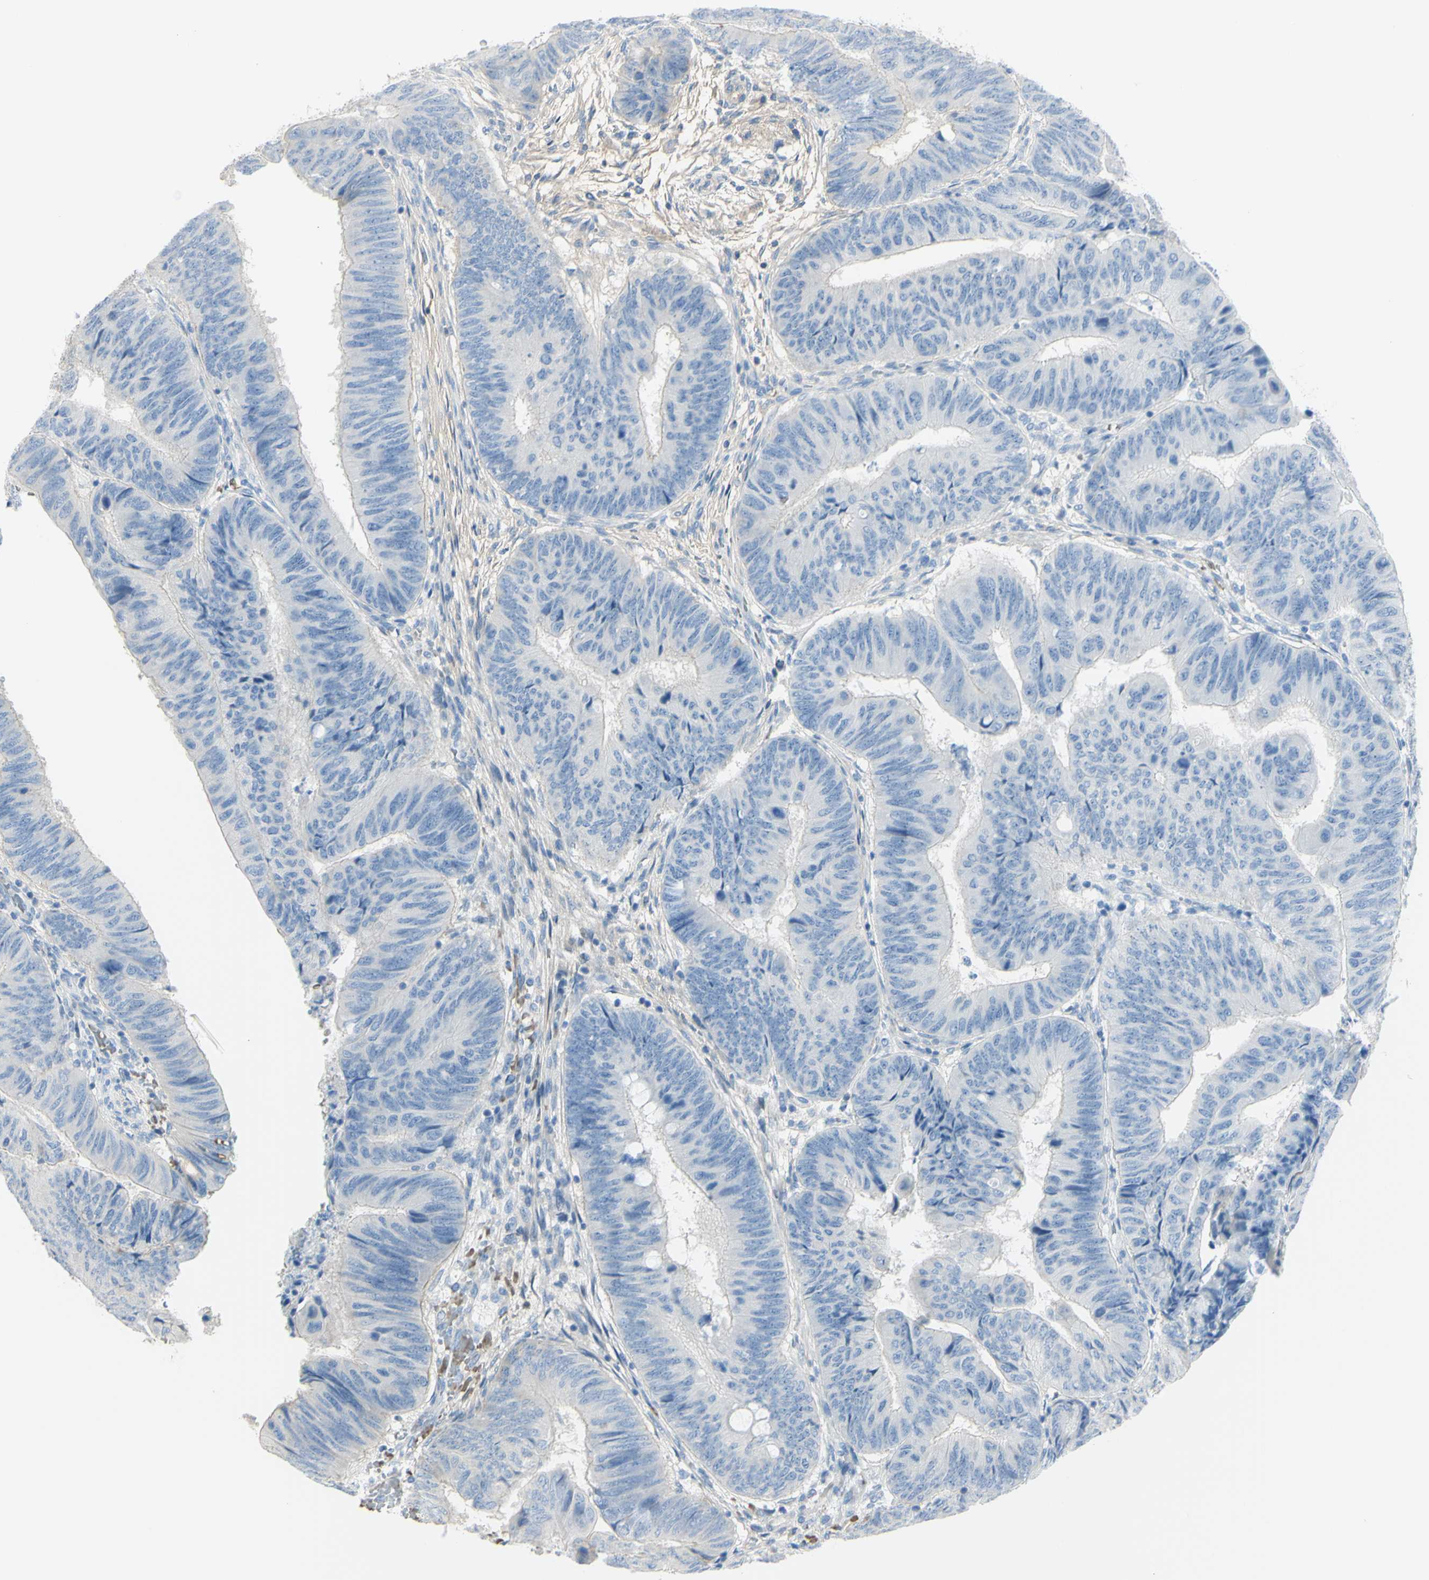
{"staining": {"intensity": "negative", "quantity": "none", "location": "none"}, "tissue": "colorectal cancer", "cell_type": "Tumor cells", "image_type": "cancer", "snomed": [{"axis": "morphology", "description": "Normal tissue, NOS"}, {"axis": "morphology", "description": "Adenocarcinoma, NOS"}, {"axis": "topography", "description": "Rectum"}, {"axis": "topography", "description": "Peripheral nerve tissue"}], "caption": "The immunohistochemistry (IHC) histopathology image has no significant expression in tumor cells of colorectal cancer (adenocarcinoma) tissue. (DAB IHC with hematoxylin counter stain).", "gene": "NCBP2L", "patient": {"sex": "male", "age": 92}}